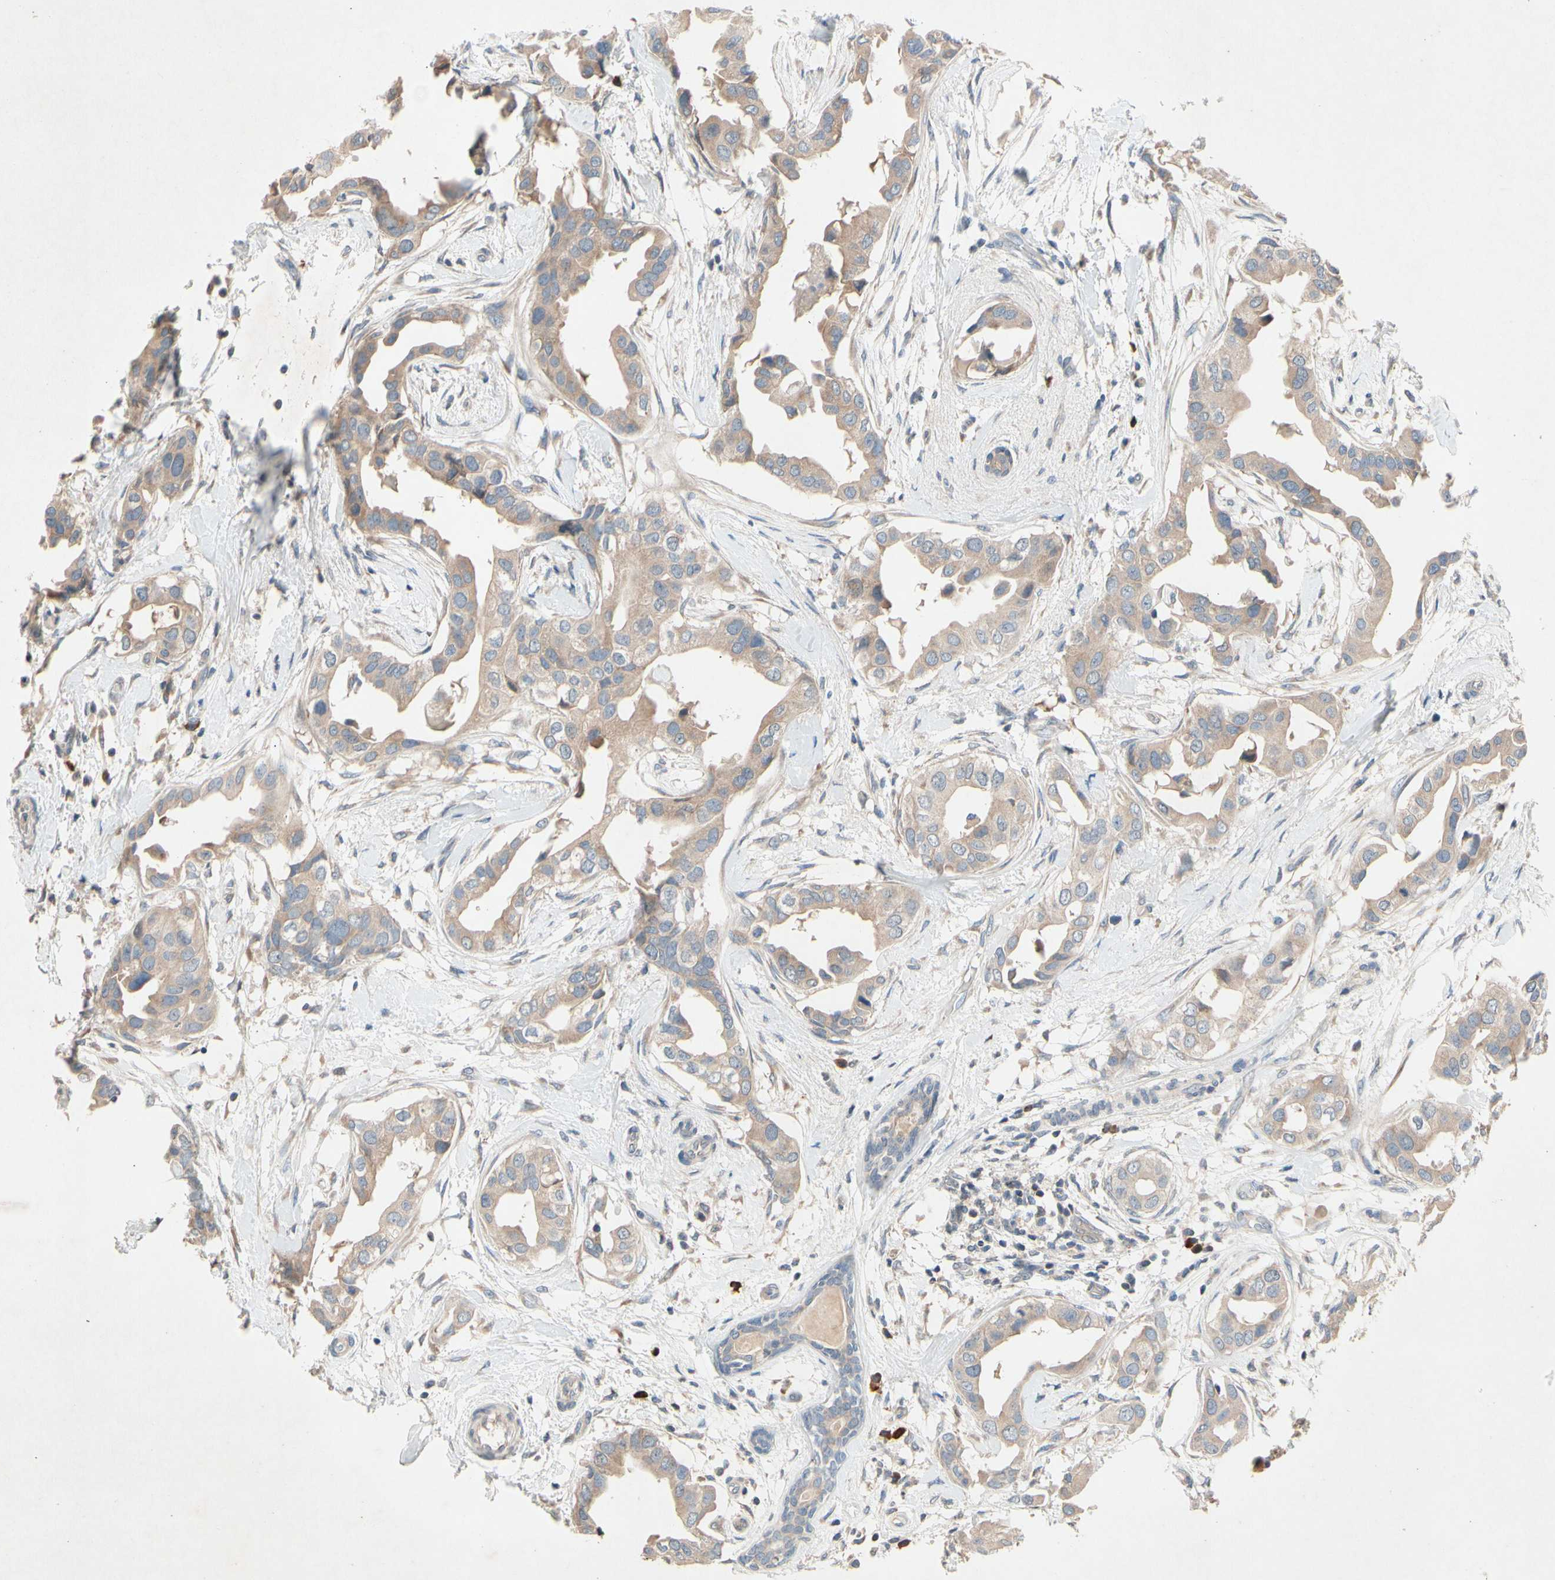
{"staining": {"intensity": "moderate", "quantity": ">75%", "location": "cytoplasmic/membranous"}, "tissue": "breast cancer", "cell_type": "Tumor cells", "image_type": "cancer", "snomed": [{"axis": "morphology", "description": "Duct carcinoma"}, {"axis": "topography", "description": "Breast"}], "caption": "Immunohistochemistry staining of invasive ductal carcinoma (breast), which shows medium levels of moderate cytoplasmic/membranous staining in approximately >75% of tumor cells indicating moderate cytoplasmic/membranous protein positivity. The staining was performed using DAB (3,3'-diaminobenzidine) (brown) for protein detection and nuclei were counterstained in hematoxylin (blue).", "gene": "PRDX4", "patient": {"sex": "female", "age": 40}}